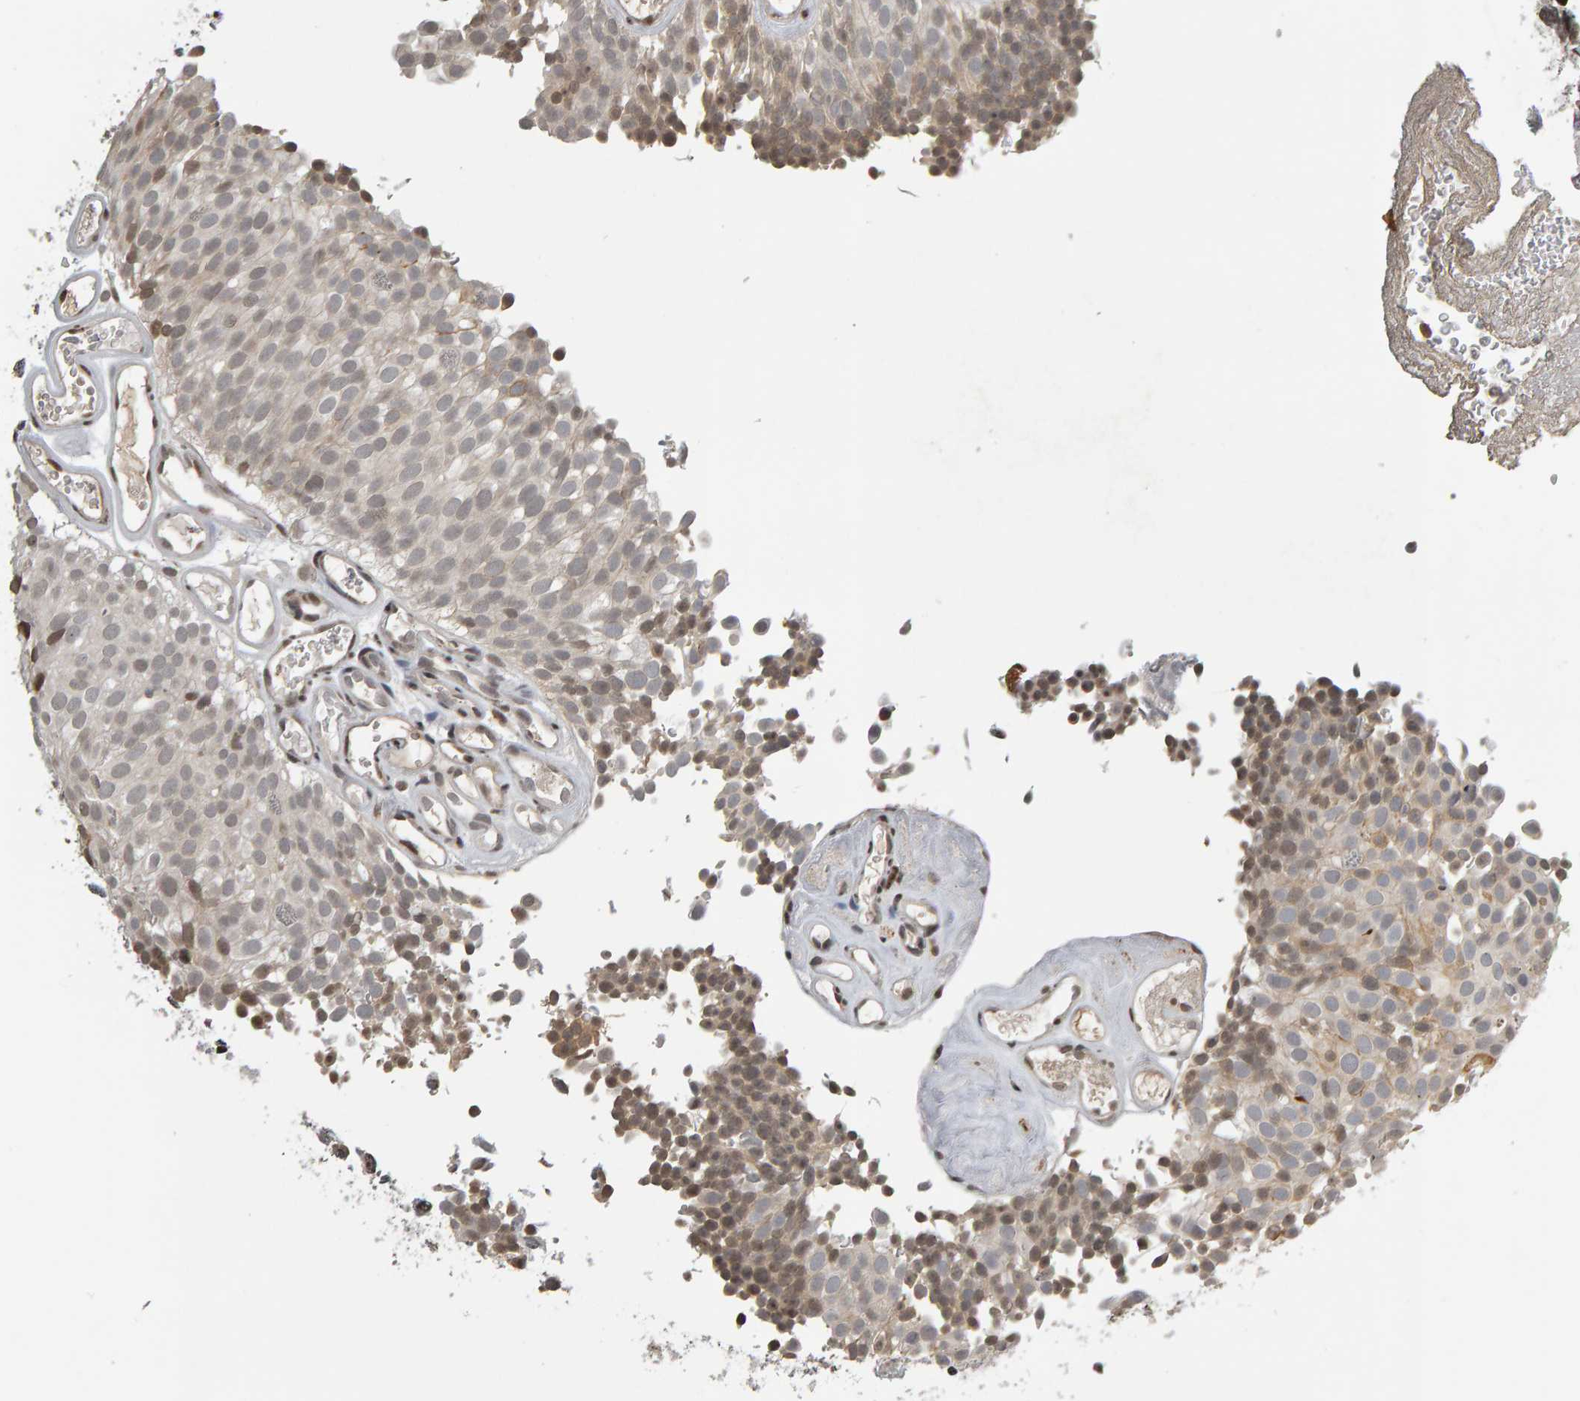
{"staining": {"intensity": "weak", "quantity": "<25%", "location": "nuclear"}, "tissue": "urothelial cancer", "cell_type": "Tumor cells", "image_type": "cancer", "snomed": [{"axis": "morphology", "description": "Urothelial carcinoma, Low grade"}, {"axis": "topography", "description": "Urinary bladder"}], "caption": "The histopathology image reveals no significant positivity in tumor cells of urothelial carcinoma (low-grade). Nuclei are stained in blue.", "gene": "TRAM1", "patient": {"sex": "male", "age": 78}}